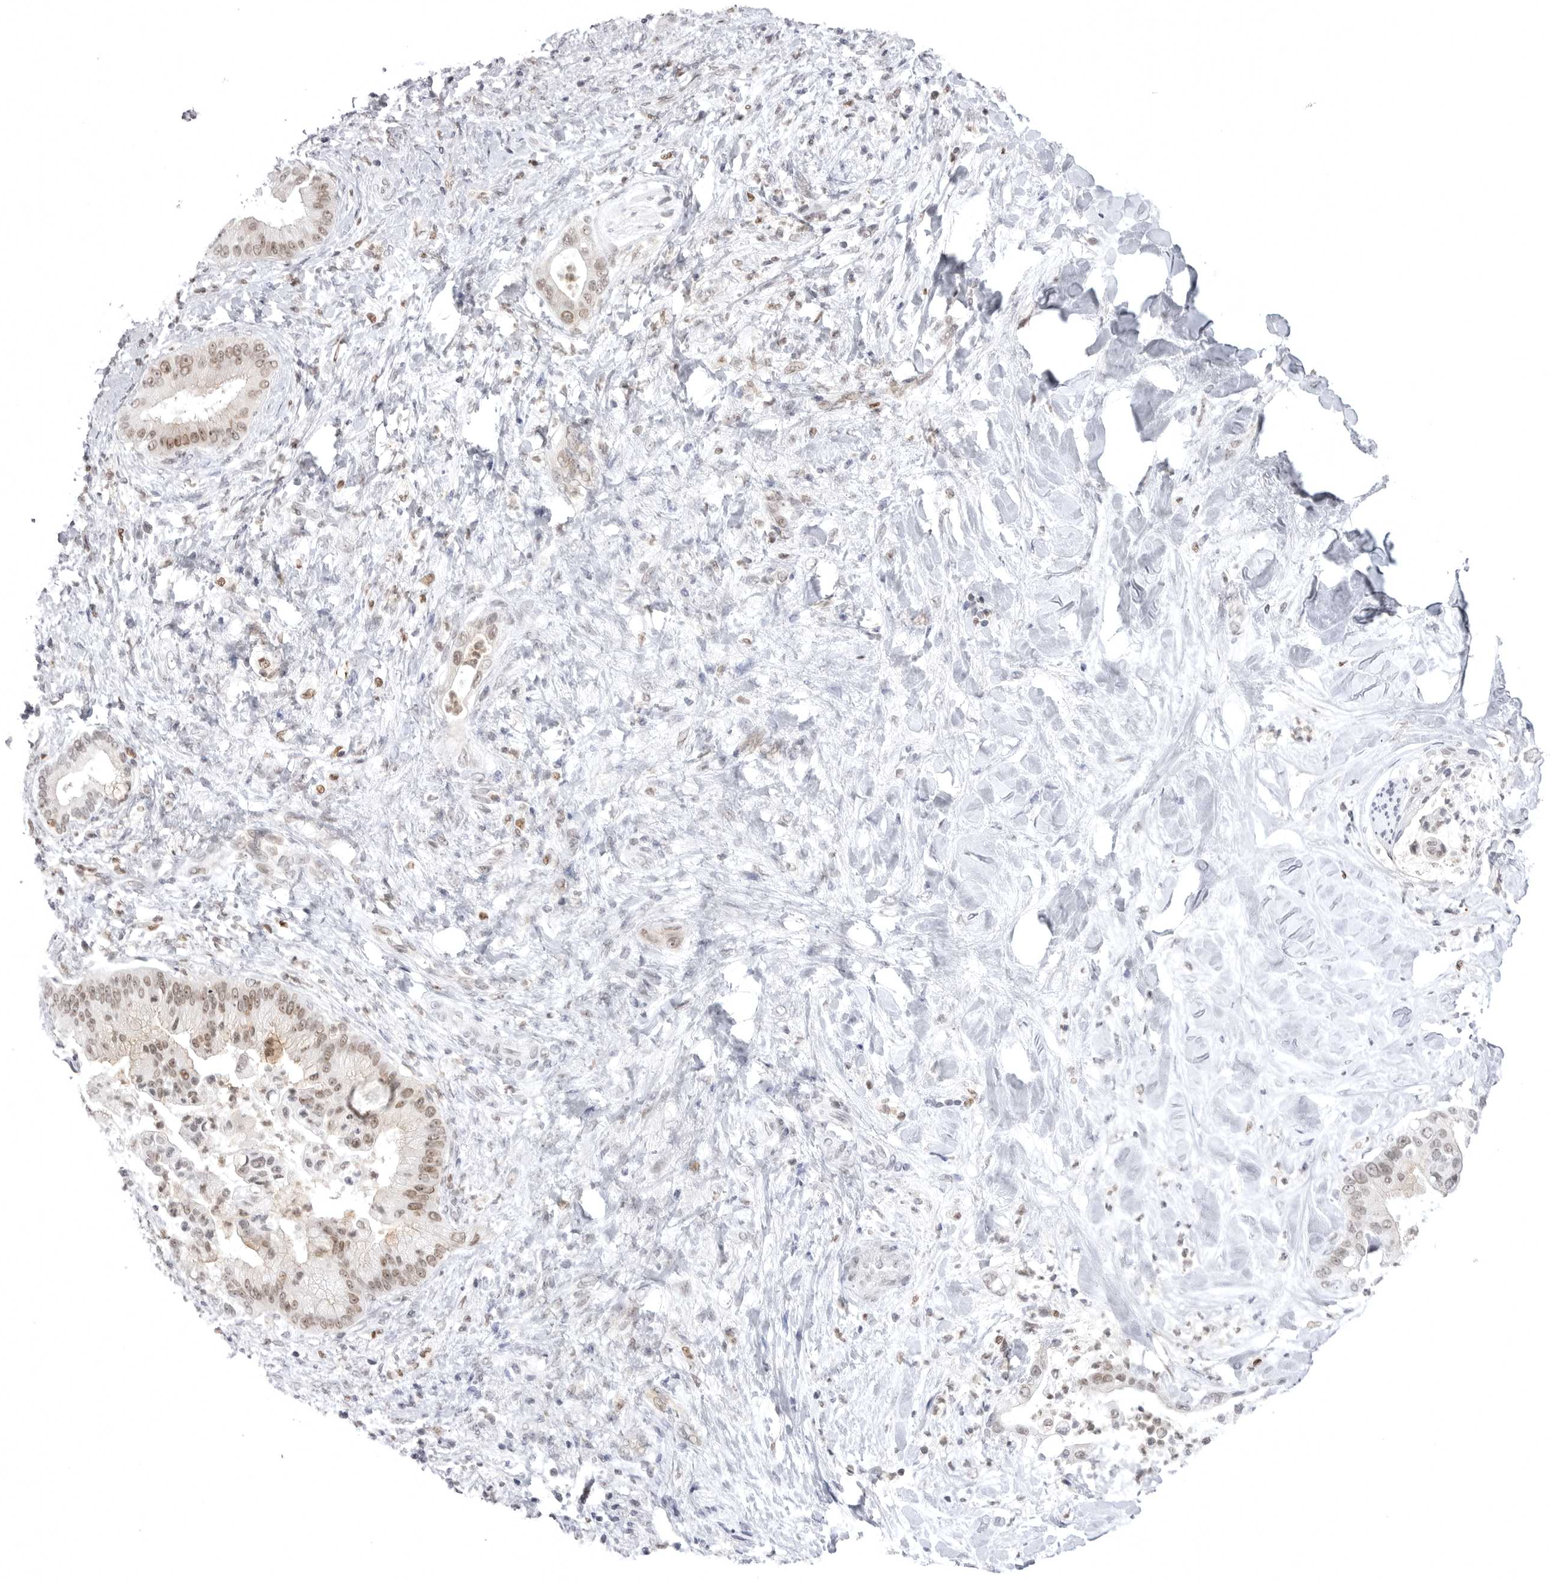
{"staining": {"intensity": "moderate", "quantity": "25%-75%", "location": "cytoplasmic/membranous,nuclear"}, "tissue": "liver cancer", "cell_type": "Tumor cells", "image_type": "cancer", "snomed": [{"axis": "morphology", "description": "Cholangiocarcinoma"}, {"axis": "topography", "description": "Liver"}], "caption": "DAB immunohistochemical staining of cholangiocarcinoma (liver) exhibits moderate cytoplasmic/membranous and nuclear protein staining in about 25%-75% of tumor cells. The protein of interest is shown in brown color, while the nuclei are stained blue.", "gene": "PTK2B", "patient": {"sex": "female", "age": 54}}